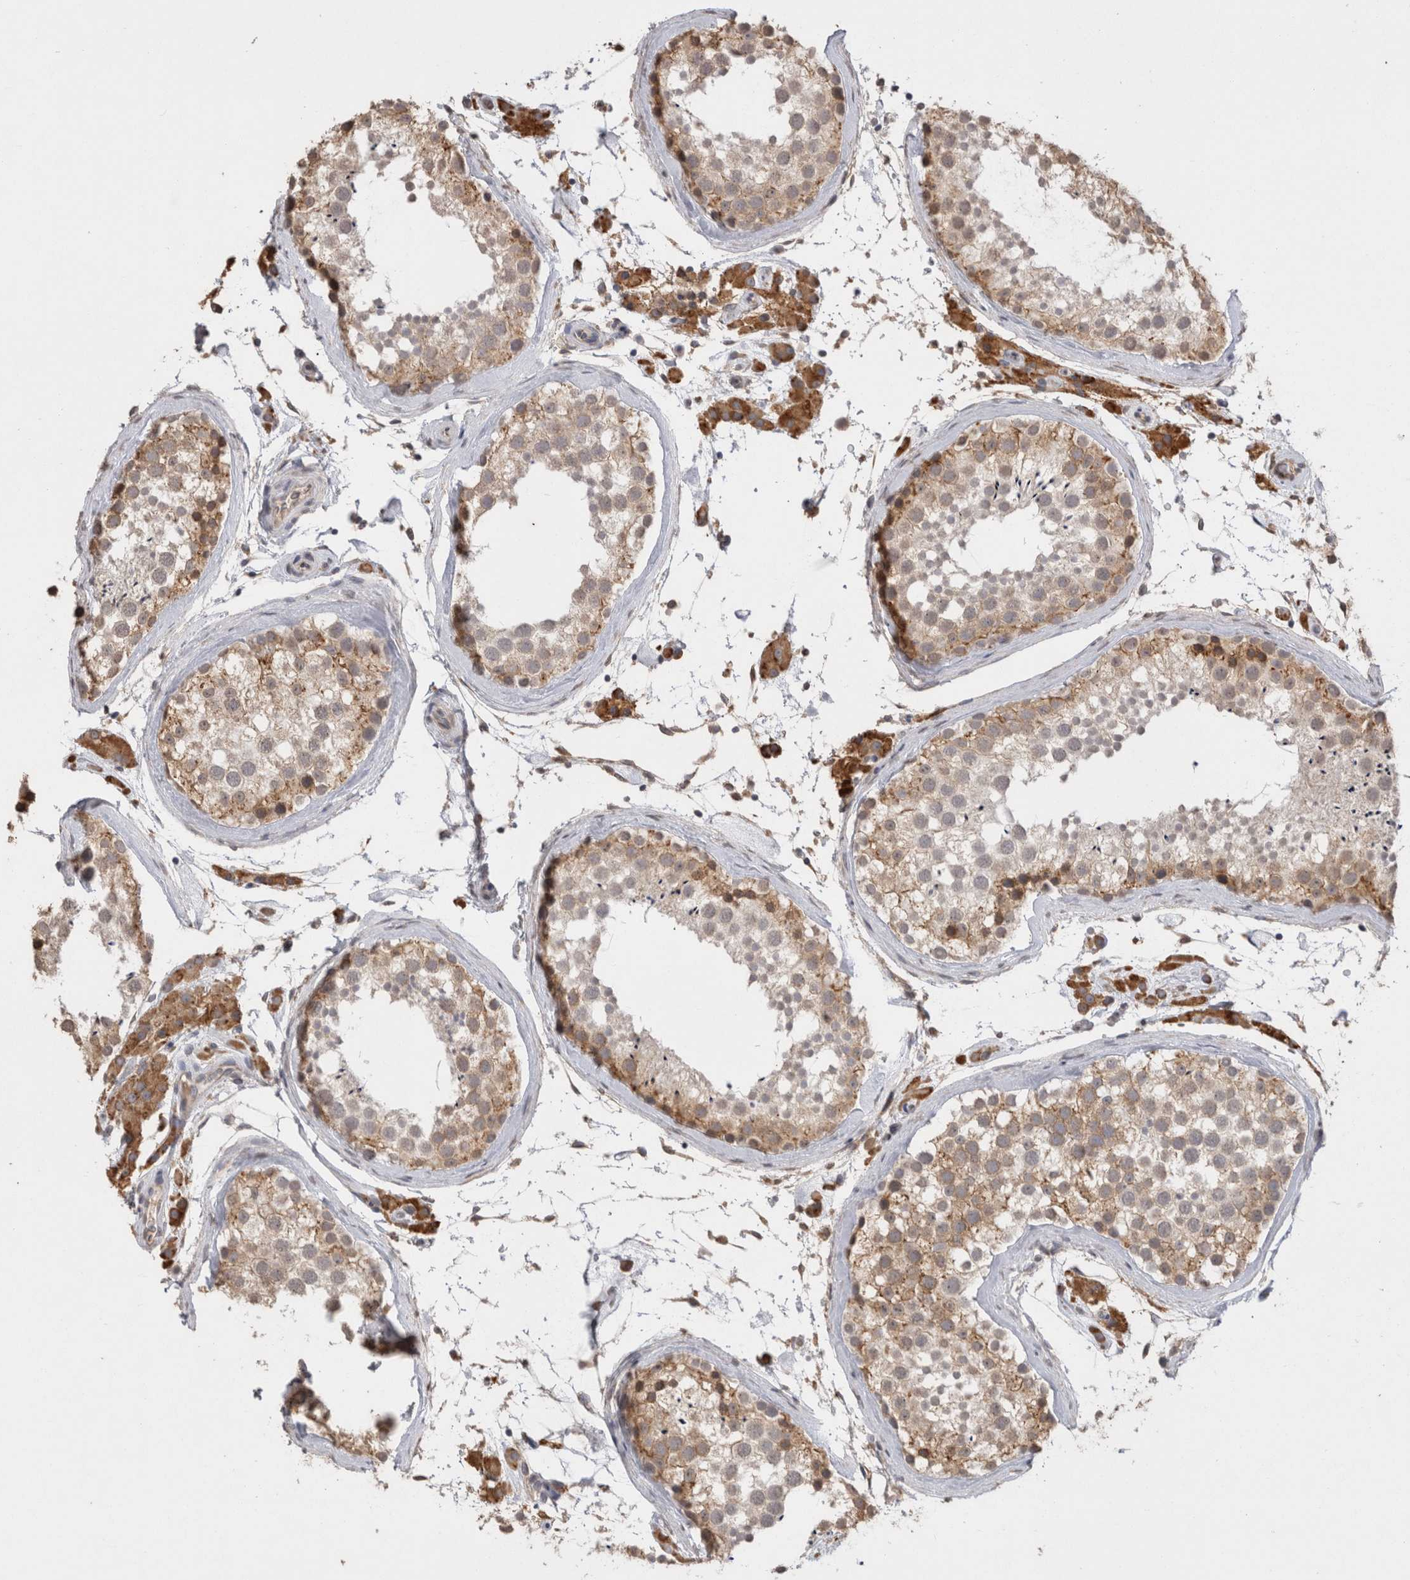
{"staining": {"intensity": "moderate", "quantity": ">75%", "location": "cytoplasmic/membranous"}, "tissue": "testis", "cell_type": "Cells in seminiferous ducts", "image_type": "normal", "snomed": [{"axis": "morphology", "description": "Normal tissue, NOS"}, {"axis": "topography", "description": "Testis"}], "caption": "This is a photomicrograph of immunohistochemistry staining of unremarkable testis, which shows moderate staining in the cytoplasmic/membranous of cells in seminiferous ducts.", "gene": "NOMO1", "patient": {"sex": "male", "age": 46}}